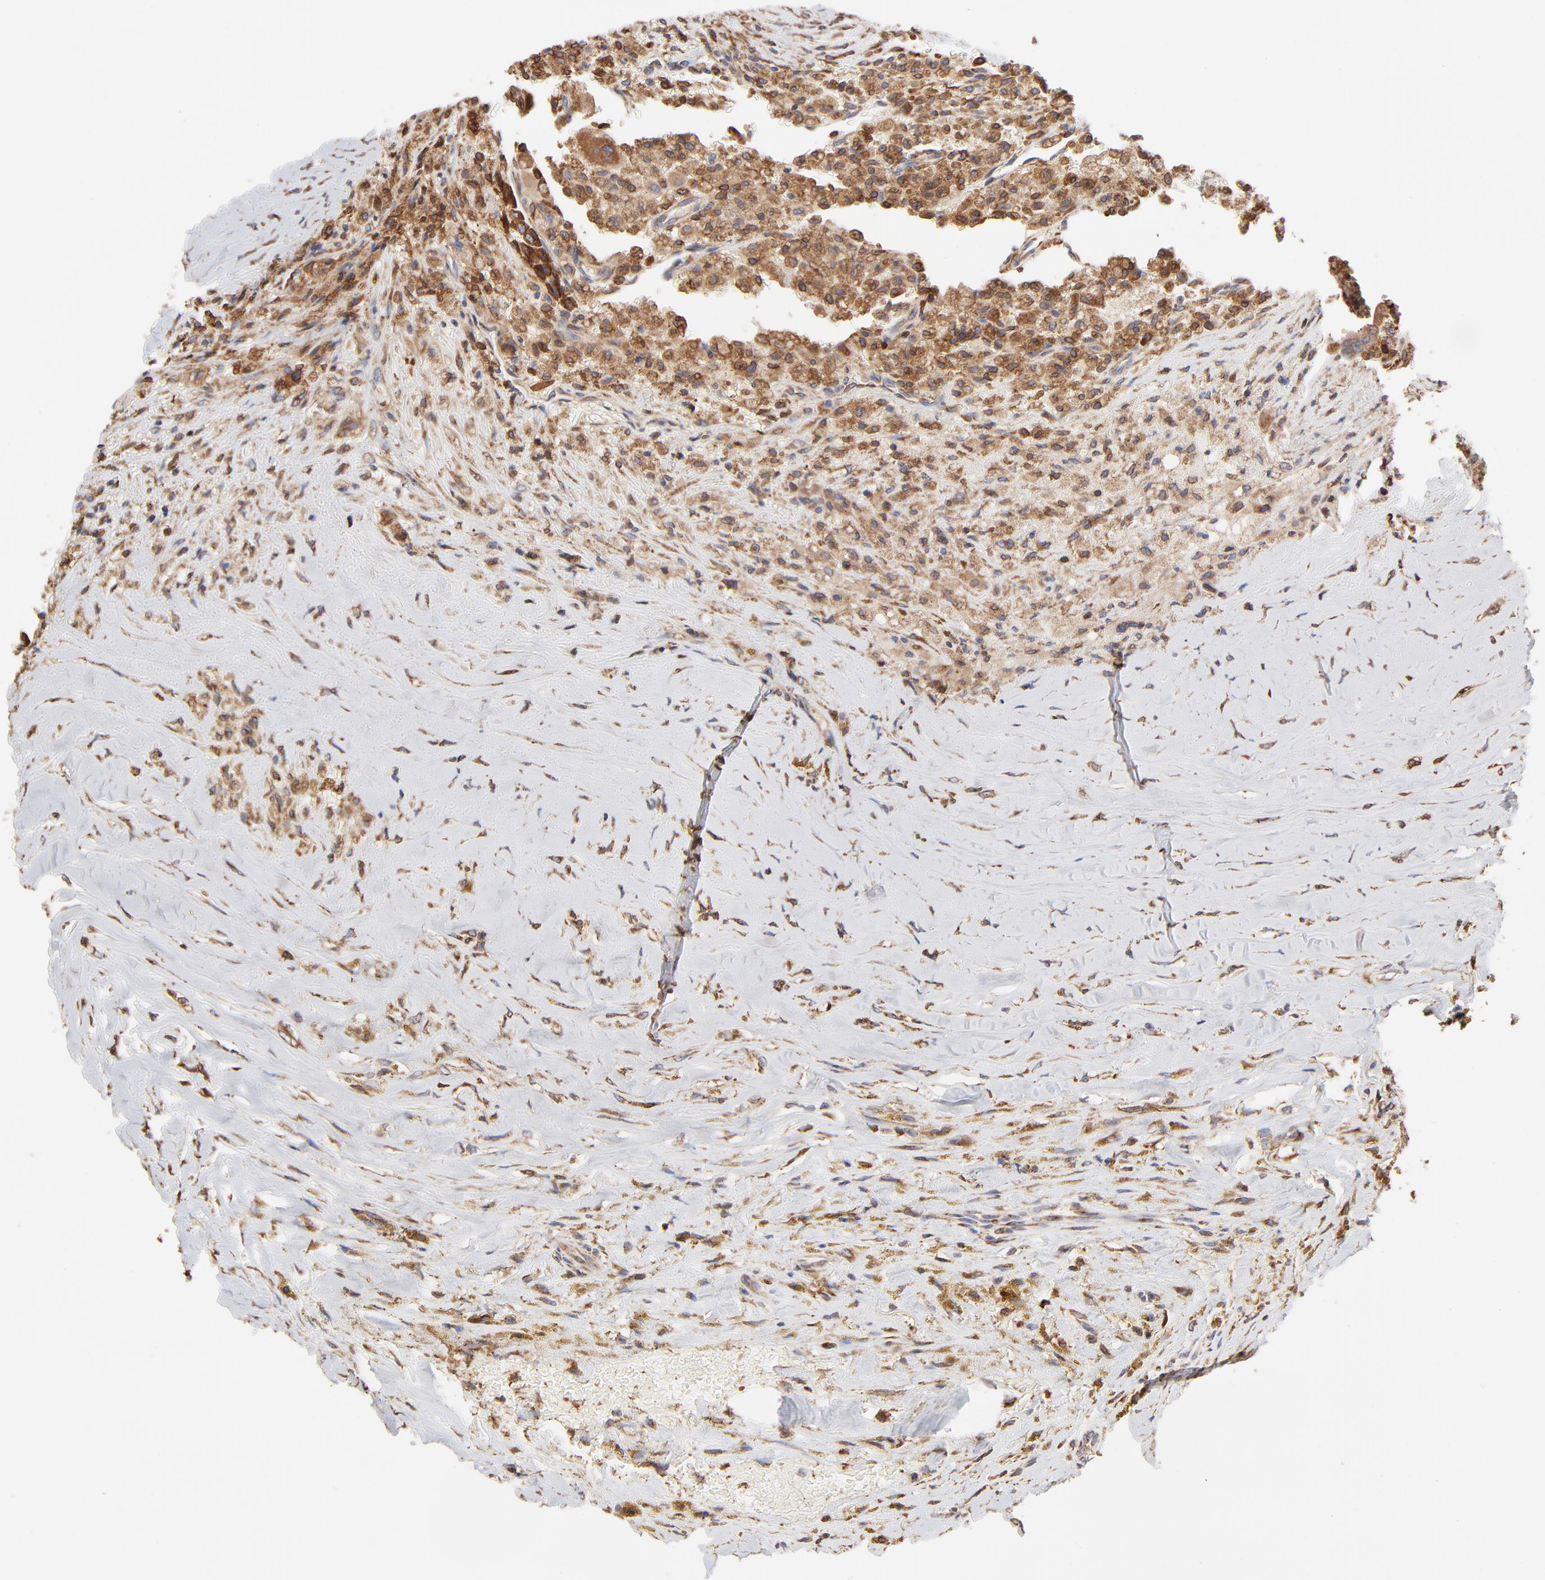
{"staining": {"intensity": "moderate", "quantity": ">75%", "location": "cytoplasmic/membranous"}, "tissue": "thyroid cancer", "cell_type": "Tumor cells", "image_type": "cancer", "snomed": [{"axis": "morphology", "description": "Papillary adenocarcinoma, NOS"}, {"axis": "topography", "description": "Thyroid gland"}], "caption": "DAB immunohistochemical staining of human thyroid papillary adenocarcinoma shows moderate cytoplasmic/membranous protein positivity in approximately >75% of tumor cells.", "gene": "LMAN1", "patient": {"sex": "male", "age": 87}}